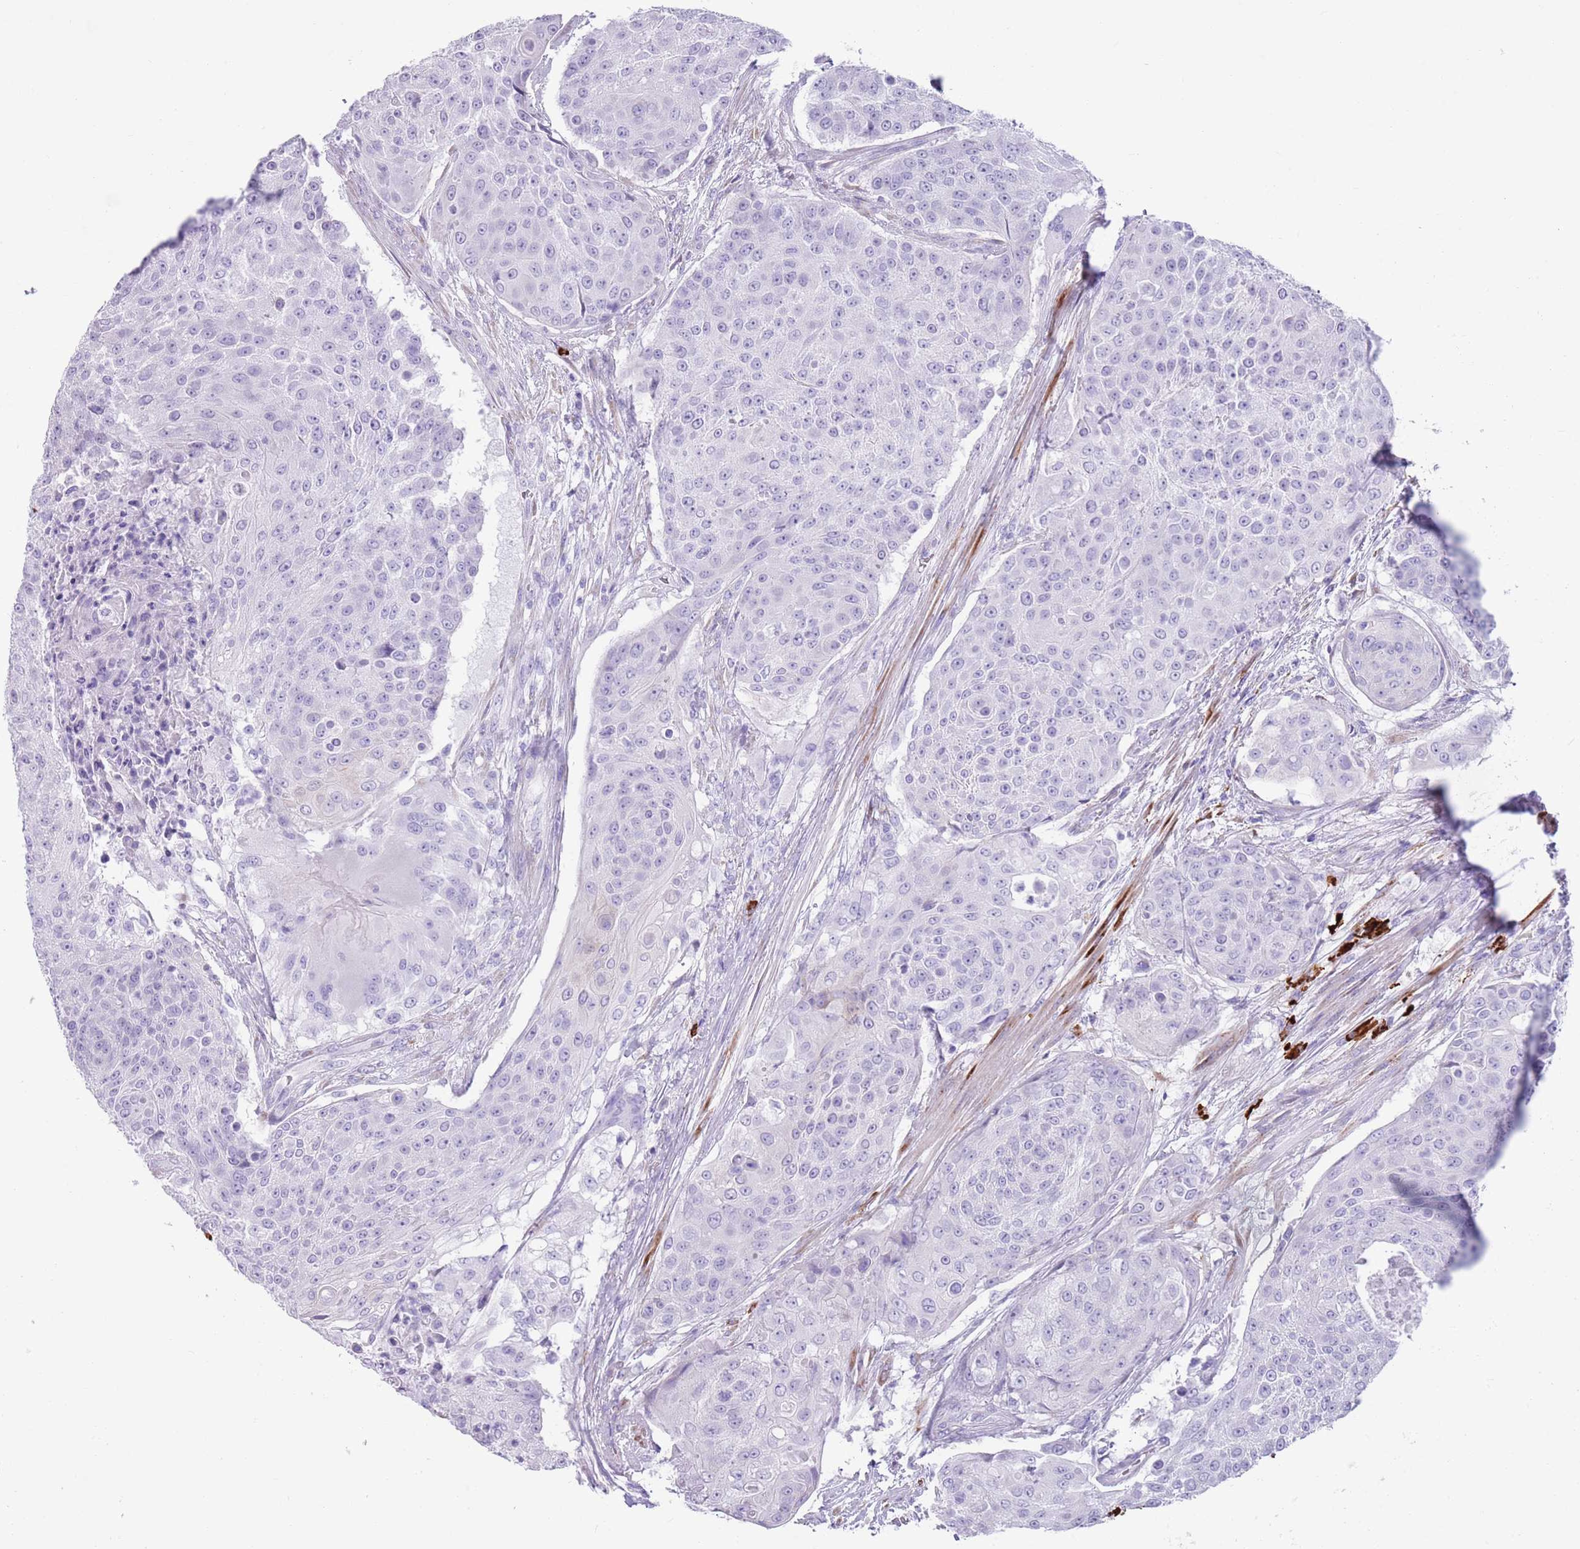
{"staining": {"intensity": "negative", "quantity": "none", "location": "none"}, "tissue": "urothelial cancer", "cell_type": "Tumor cells", "image_type": "cancer", "snomed": [{"axis": "morphology", "description": "Urothelial carcinoma, High grade"}, {"axis": "topography", "description": "Urinary bladder"}], "caption": "DAB (3,3'-diaminobenzidine) immunohistochemical staining of human urothelial cancer shows no significant positivity in tumor cells. (Brightfield microscopy of DAB immunohistochemistry at high magnification).", "gene": "LY6G5B", "patient": {"sex": "female", "age": 63}}